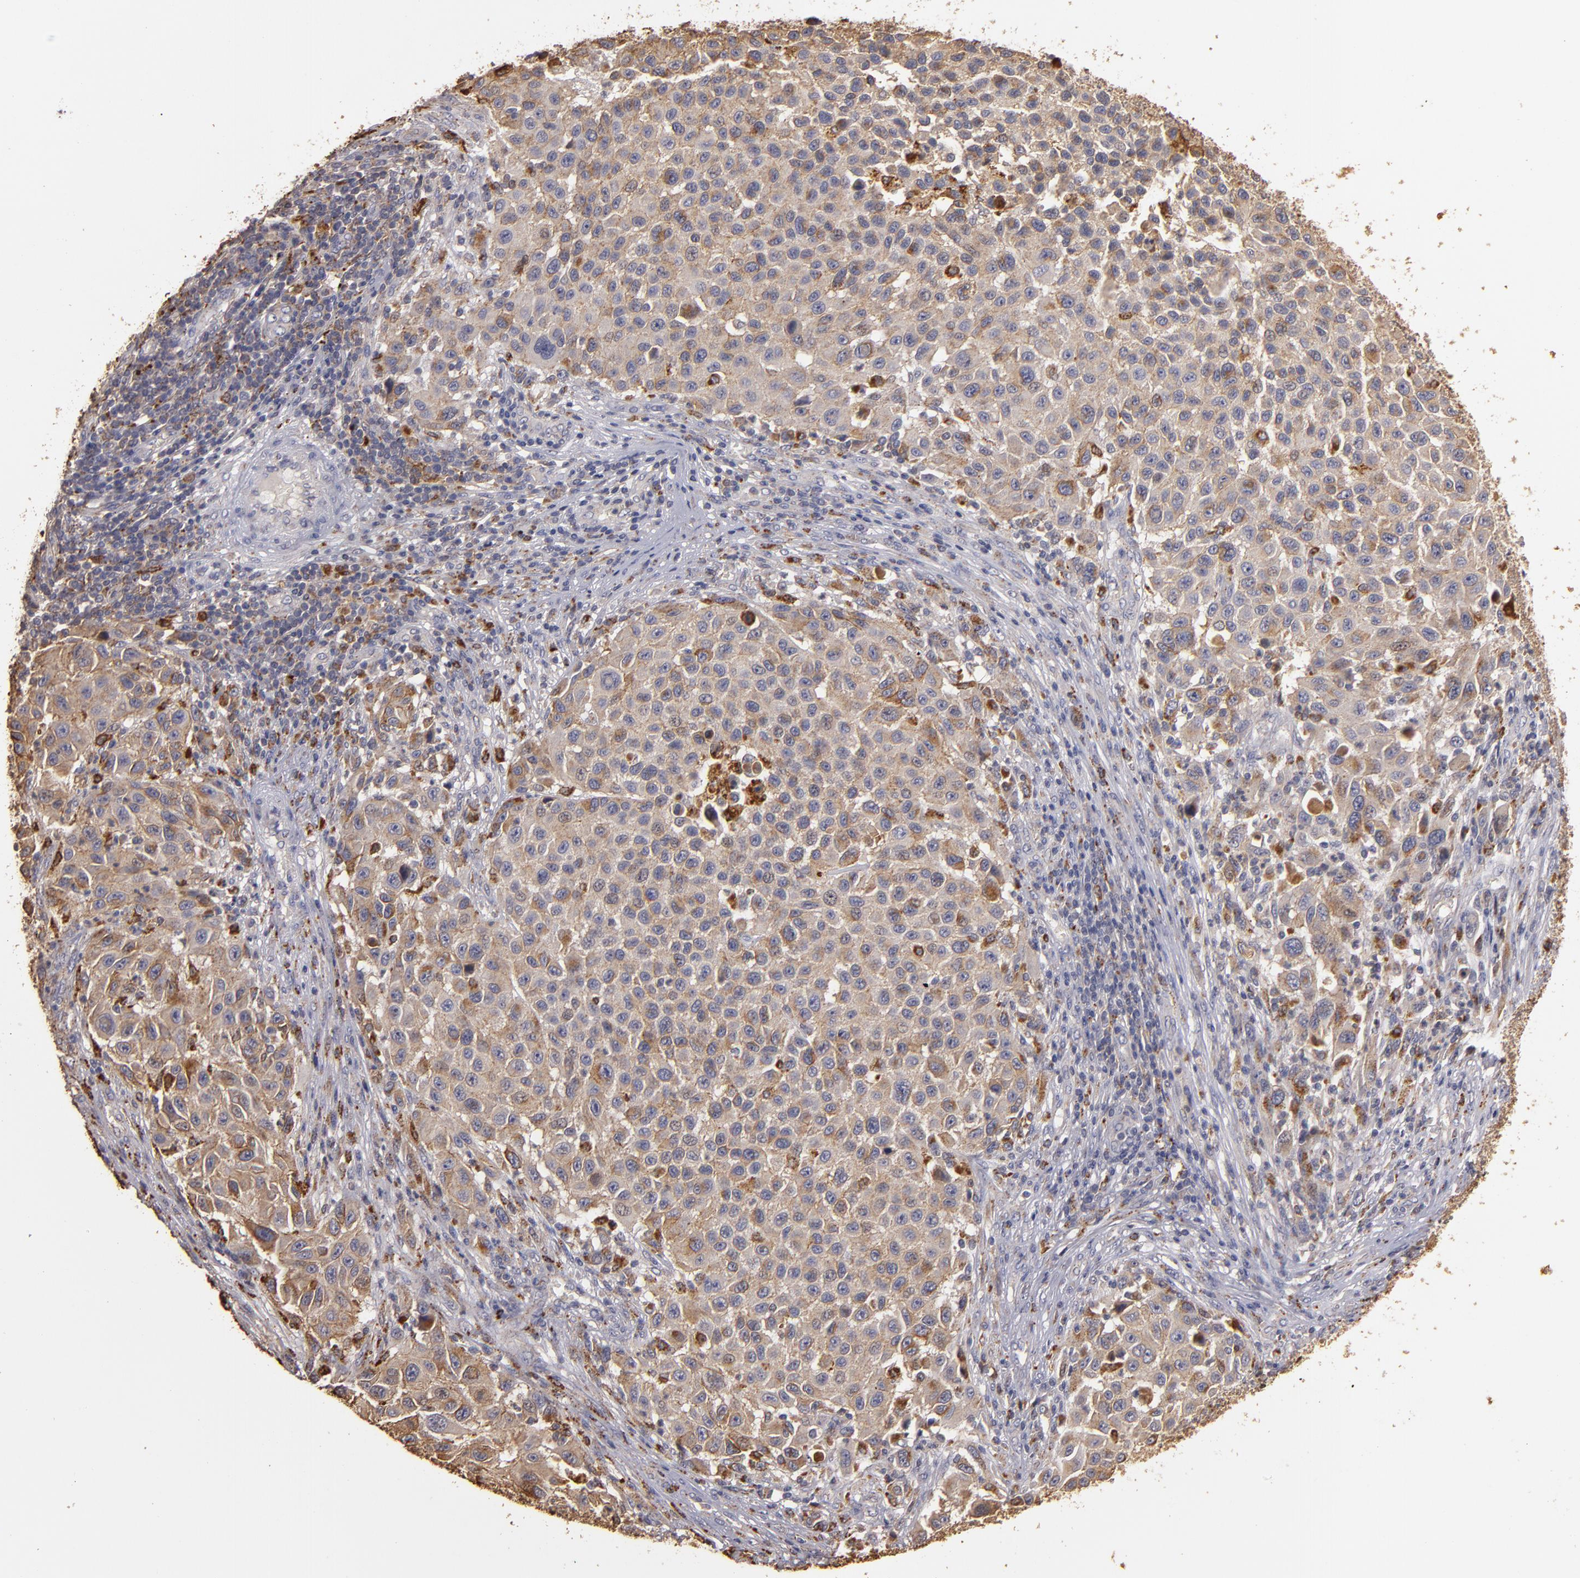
{"staining": {"intensity": "moderate", "quantity": ">75%", "location": "cytoplasmic/membranous"}, "tissue": "melanoma", "cell_type": "Tumor cells", "image_type": "cancer", "snomed": [{"axis": "morphology", "description": "Malignant melanoma, Metastatic site"}, {"axis": "topography", "description": "Lymph node"}], "caption": "Immunohistochemistry micrograph of neoplastic tissue: human melanoma stained using IHC displays medium levels of moderate protein expression localized specifically in the cytoplasmic/membranous of tumor cells, appearing as a cytoplasmic/membranous brown color.", "gene": "TRAF1", "patient": {"sex": "male", "age": 61}}